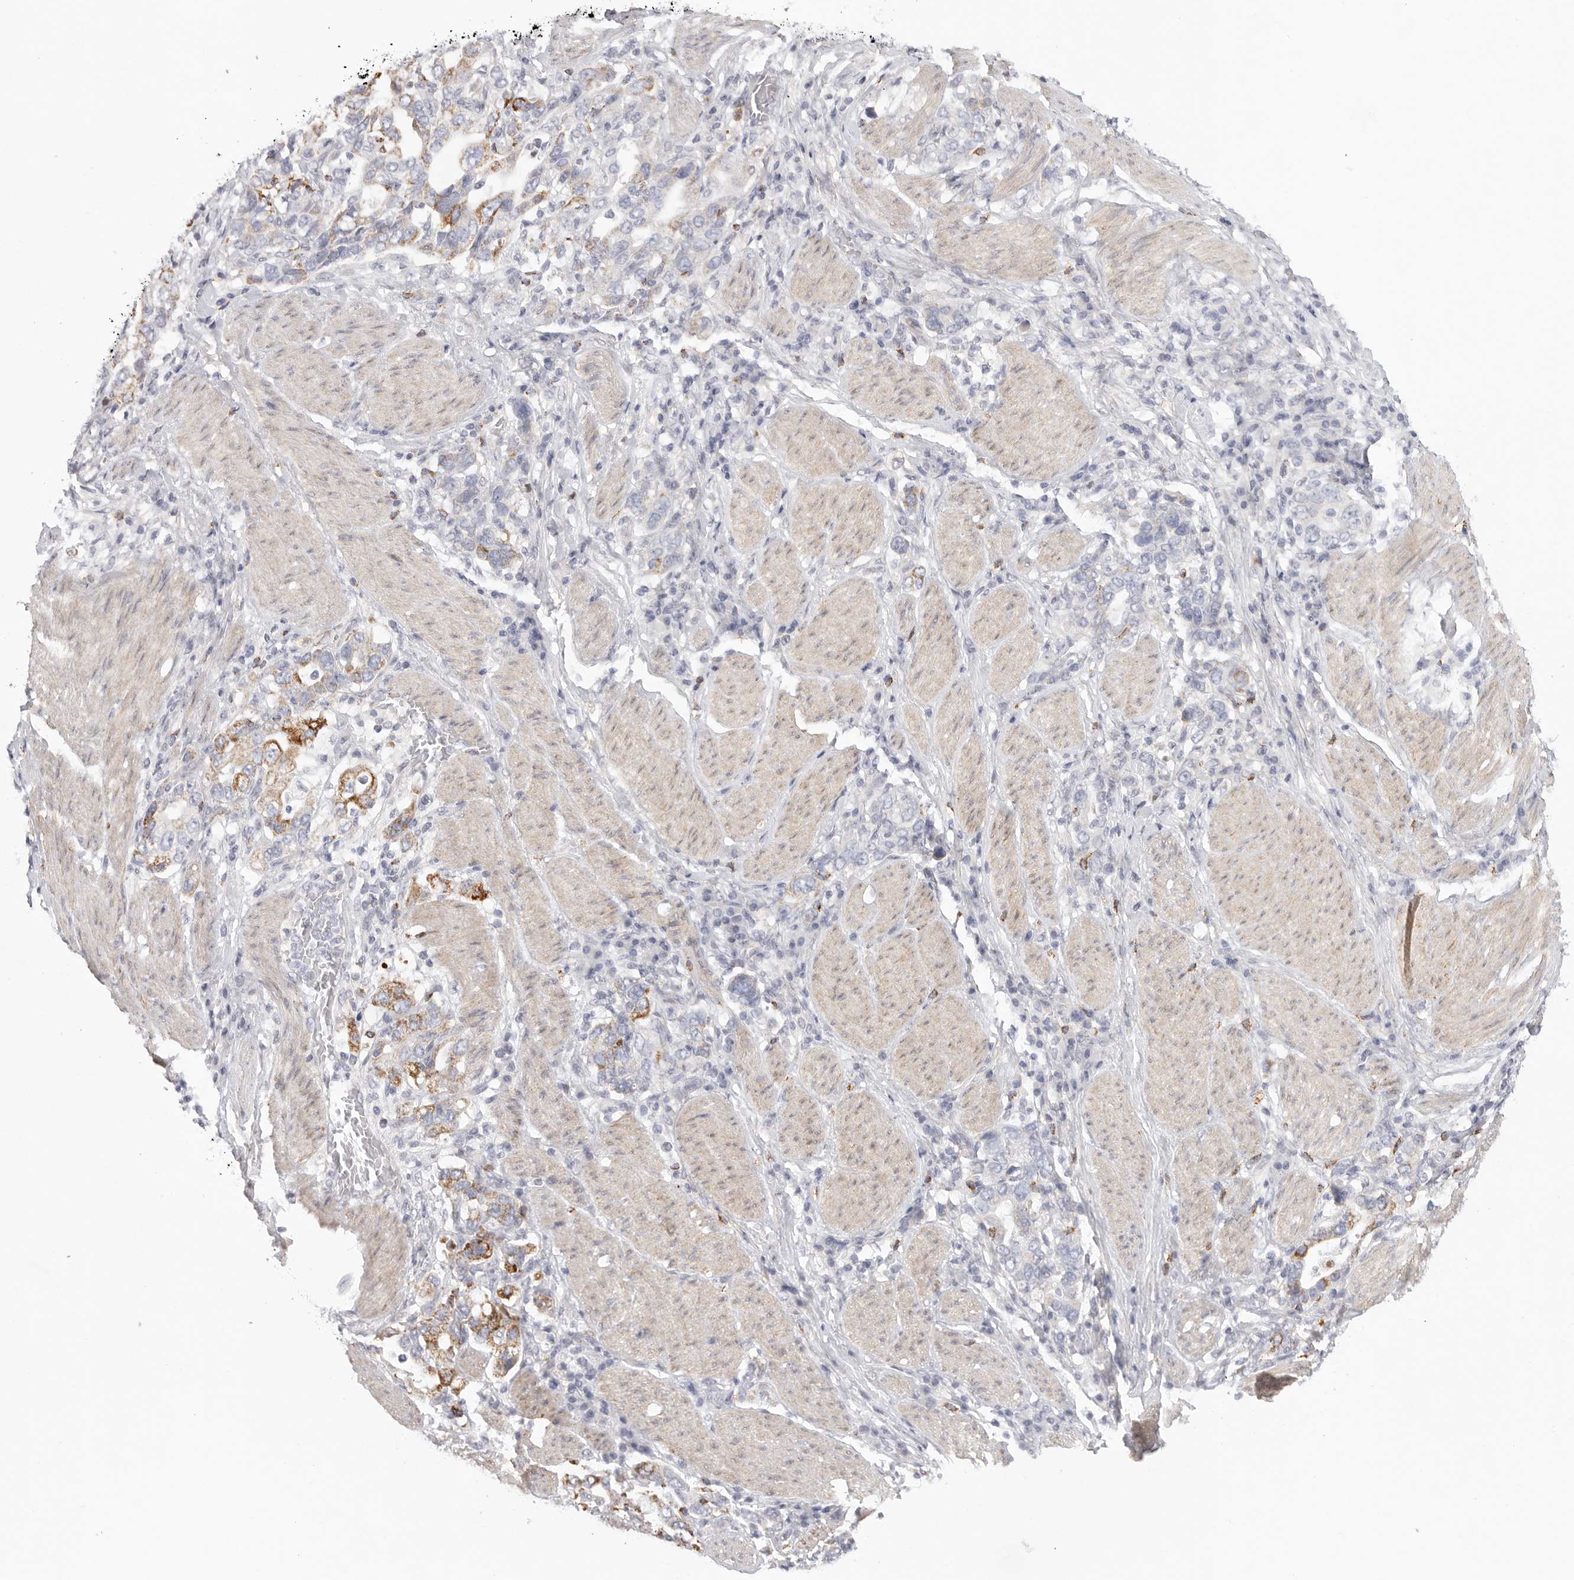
{"staining": {"intensity": "moderate", "quantity": "25%-75%", "location": "cytoplasmic/membranous"}, "tissue": "stomach cancer", "cell_type": "Tumor cells", "image_type": "cancer", "snomed": [{"axis": "morphology", "description": "Adenocarcinoma, NOS"}, {"axis": "topography", "description": "Stomach, upper"}], "caption": "Stomach cancer stained for a protein (brown) displays moderate cytoplasmic/membranous positive staining in about 25%-75% of tumor cells.", "gene": "ELP3", "patient": {"sex": "male", "age": 62}}